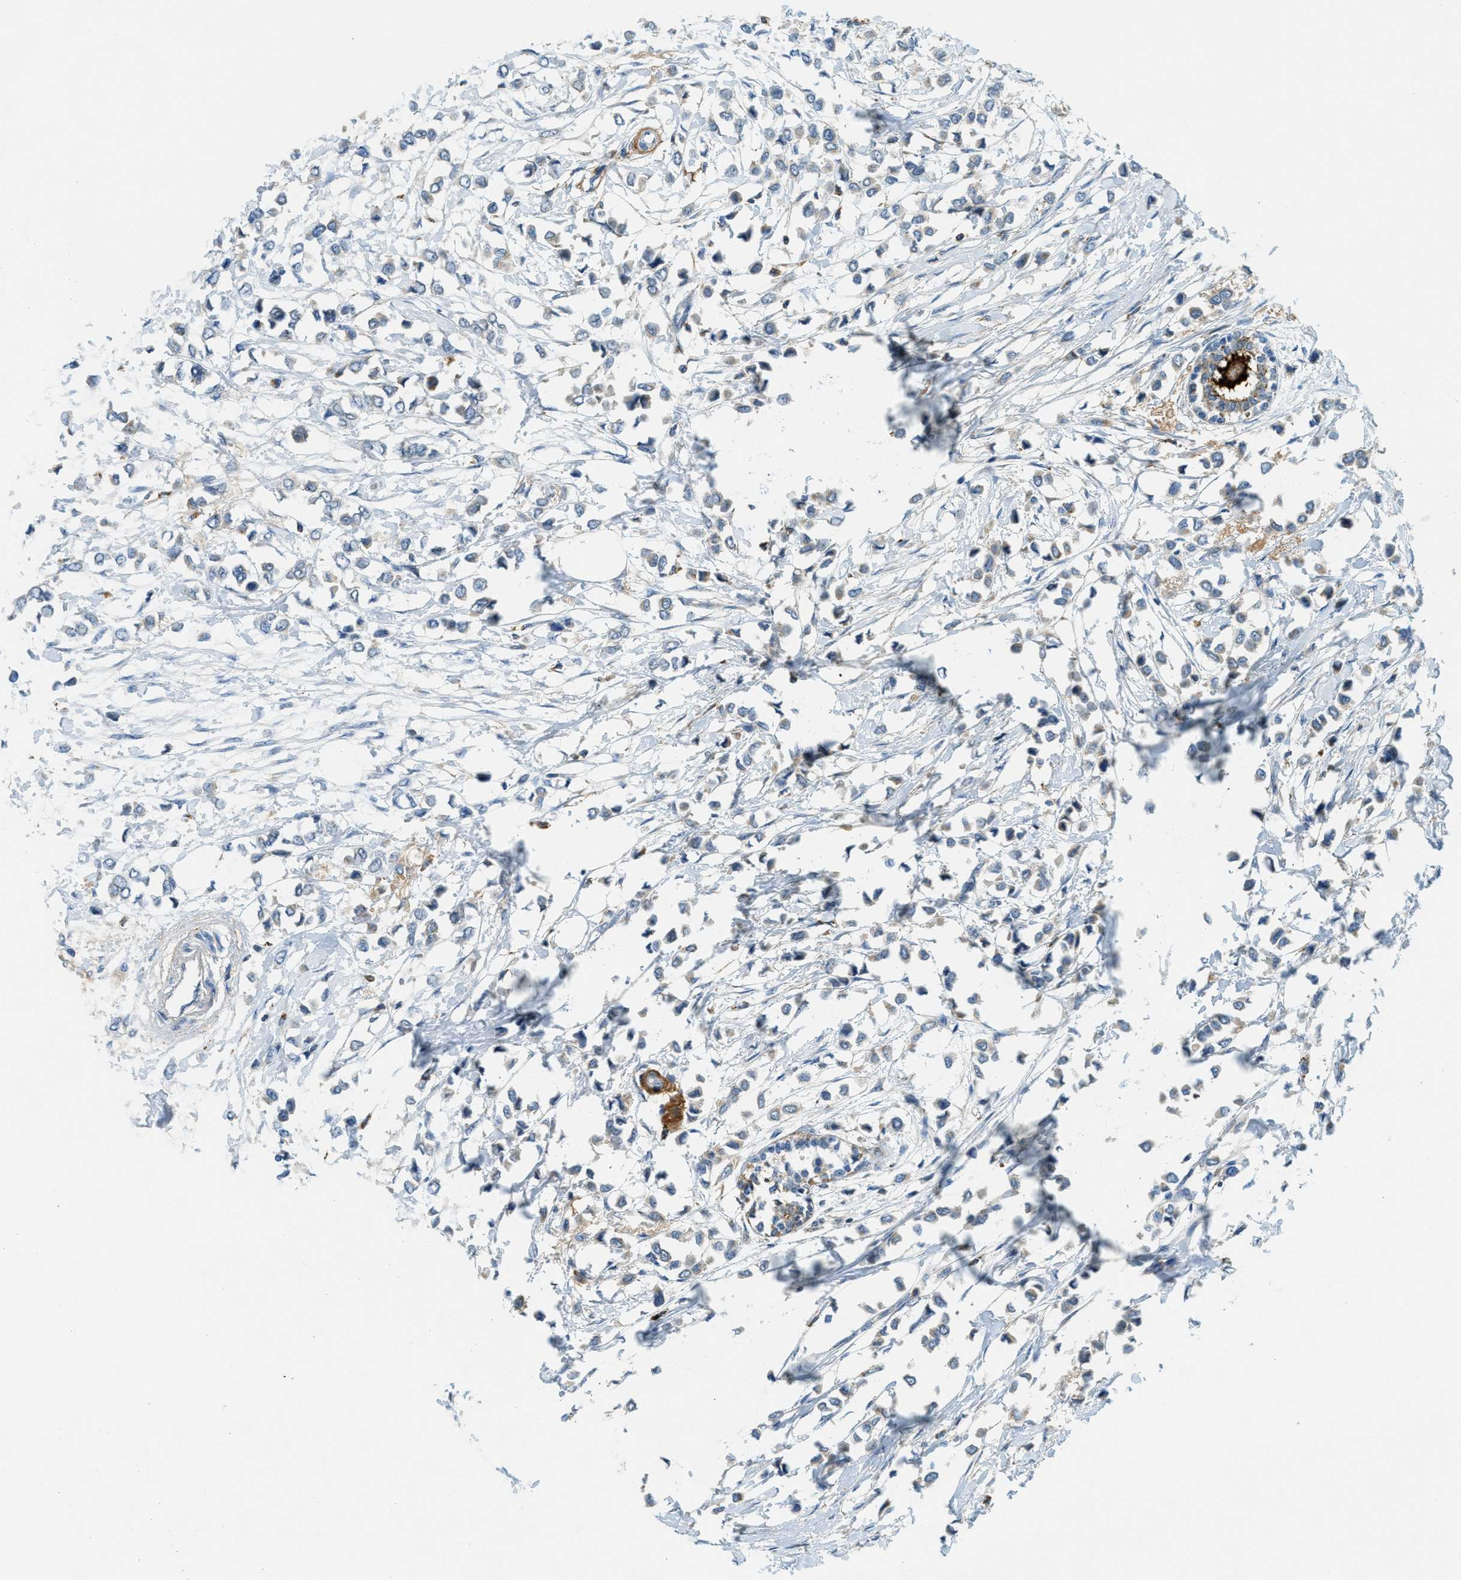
{"staining": {"intensity": "negative", "quantity": "none", "location": "none"}, "tissue": "breast cancer", "cell_type": "Tumor cells", "image_type": "cancer", "snomed": [{"axis": "morphology", "description": "Lobular carcinoma"}, {"axis": "topography", "description": "Breast"}], "caption": "This is an immunohistochemistry (IHC) micrograph of human lobular carcinoma (breast). There is no positivity in tumor cells.", "gene": "PLBD2", "patient": {"sex": "female", "age": 51}}